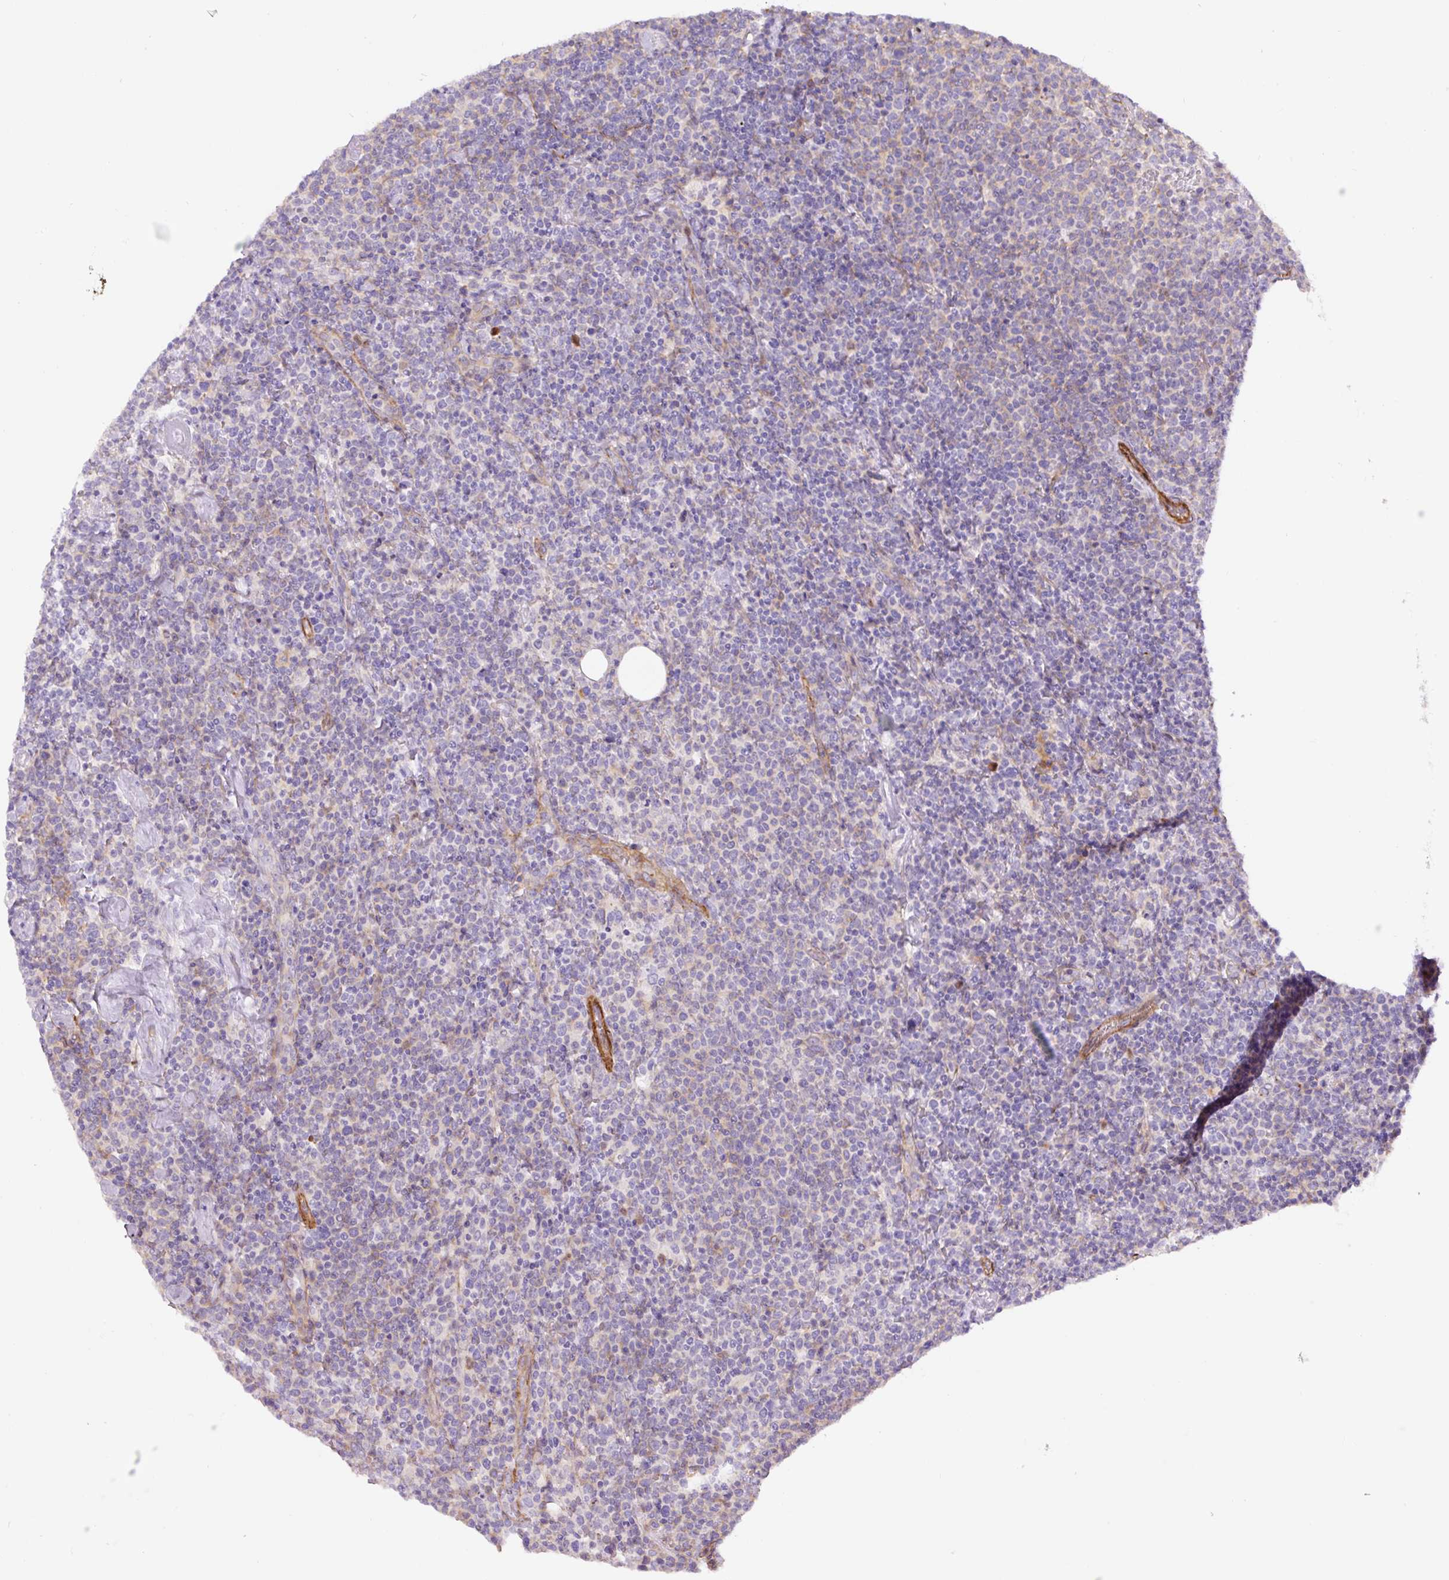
{"staining": {"intensity": "negative", "quantity": "none", "location": "none"}, "tissue": "lymphoma", "cell_type": "Tumor cells", "image_type": "cancer", "snomed": [{"axis": "morphology", "description": "Malignant lymphoma, non-Hodgkin's type, High grade"}, {"axis": "topography", "description": "Lymph node"}], "caption": "The micrograph reveals no staining of tumor cells in malignant lymphoma, non-Hodgkin's type (high-grade). The staining was performed using DAB to visualize the protein expression in brown, while the nuclei were stained in blue with hematoxylin (Magnification: 20x).", "gene": "B3GALT5", "patient": {"sex": "male", "age": 61}}